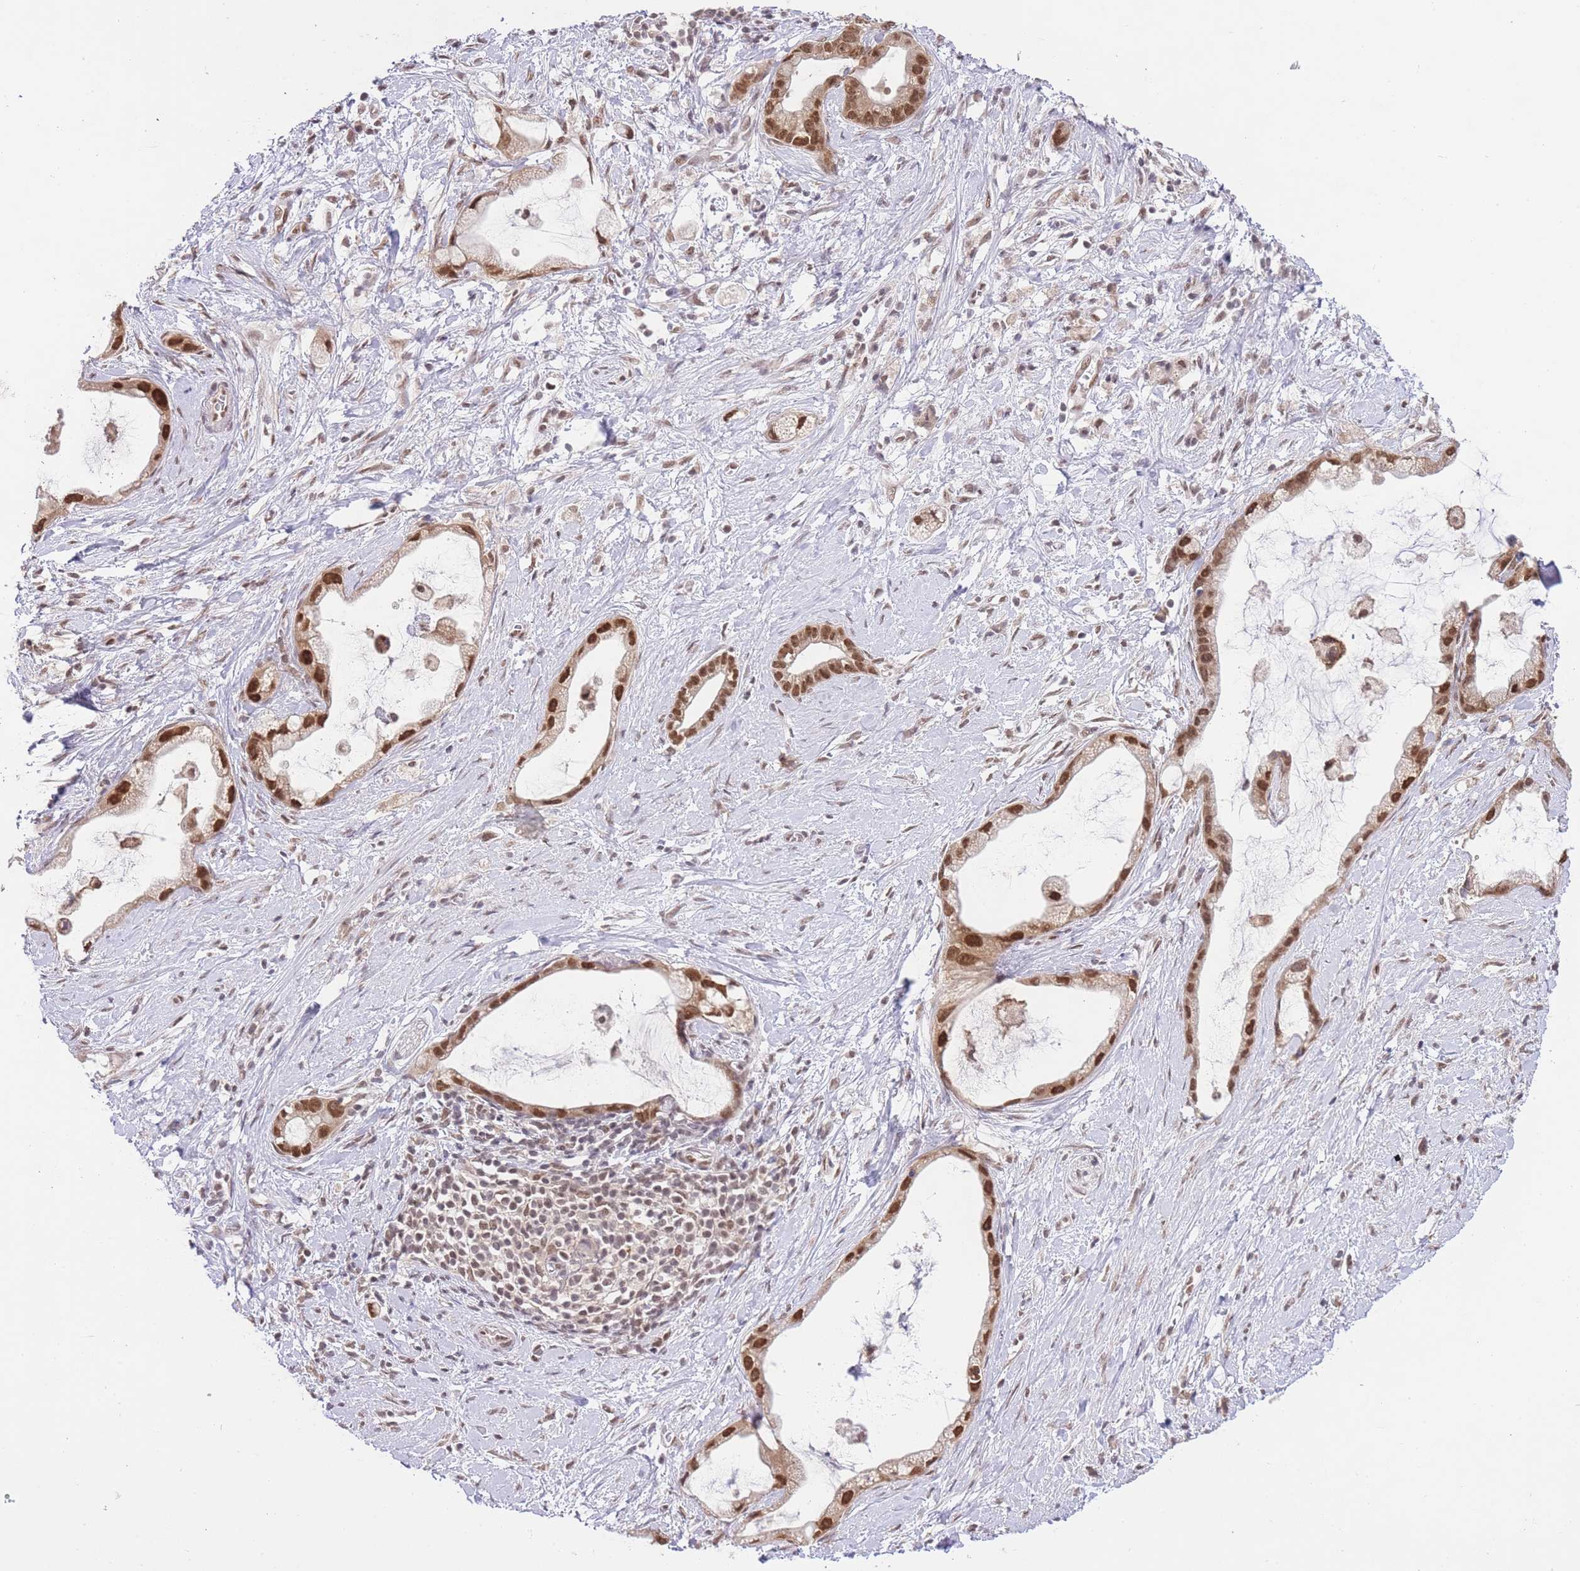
{"staining": {"intensity": "moderate", "quantity": ">75%", "location": "nuclear"}, "tissue": "stomach cancer", "cell_type": "Tumor cells", "image_type": "cancer", "snomed": [{"axis": "morphology", "description": "Adenocarcinoma, NOS"}, {"axis": "topography", "description": "Stomach"}], "caption": "Tumor cells exhibit medium levels of moderate nuclear positivity in about >75% of cells in human stomach cancer. Nuclei are stained in blue.", "gene": "TMED3", "patient": {"sex": "male", "age": 55}}